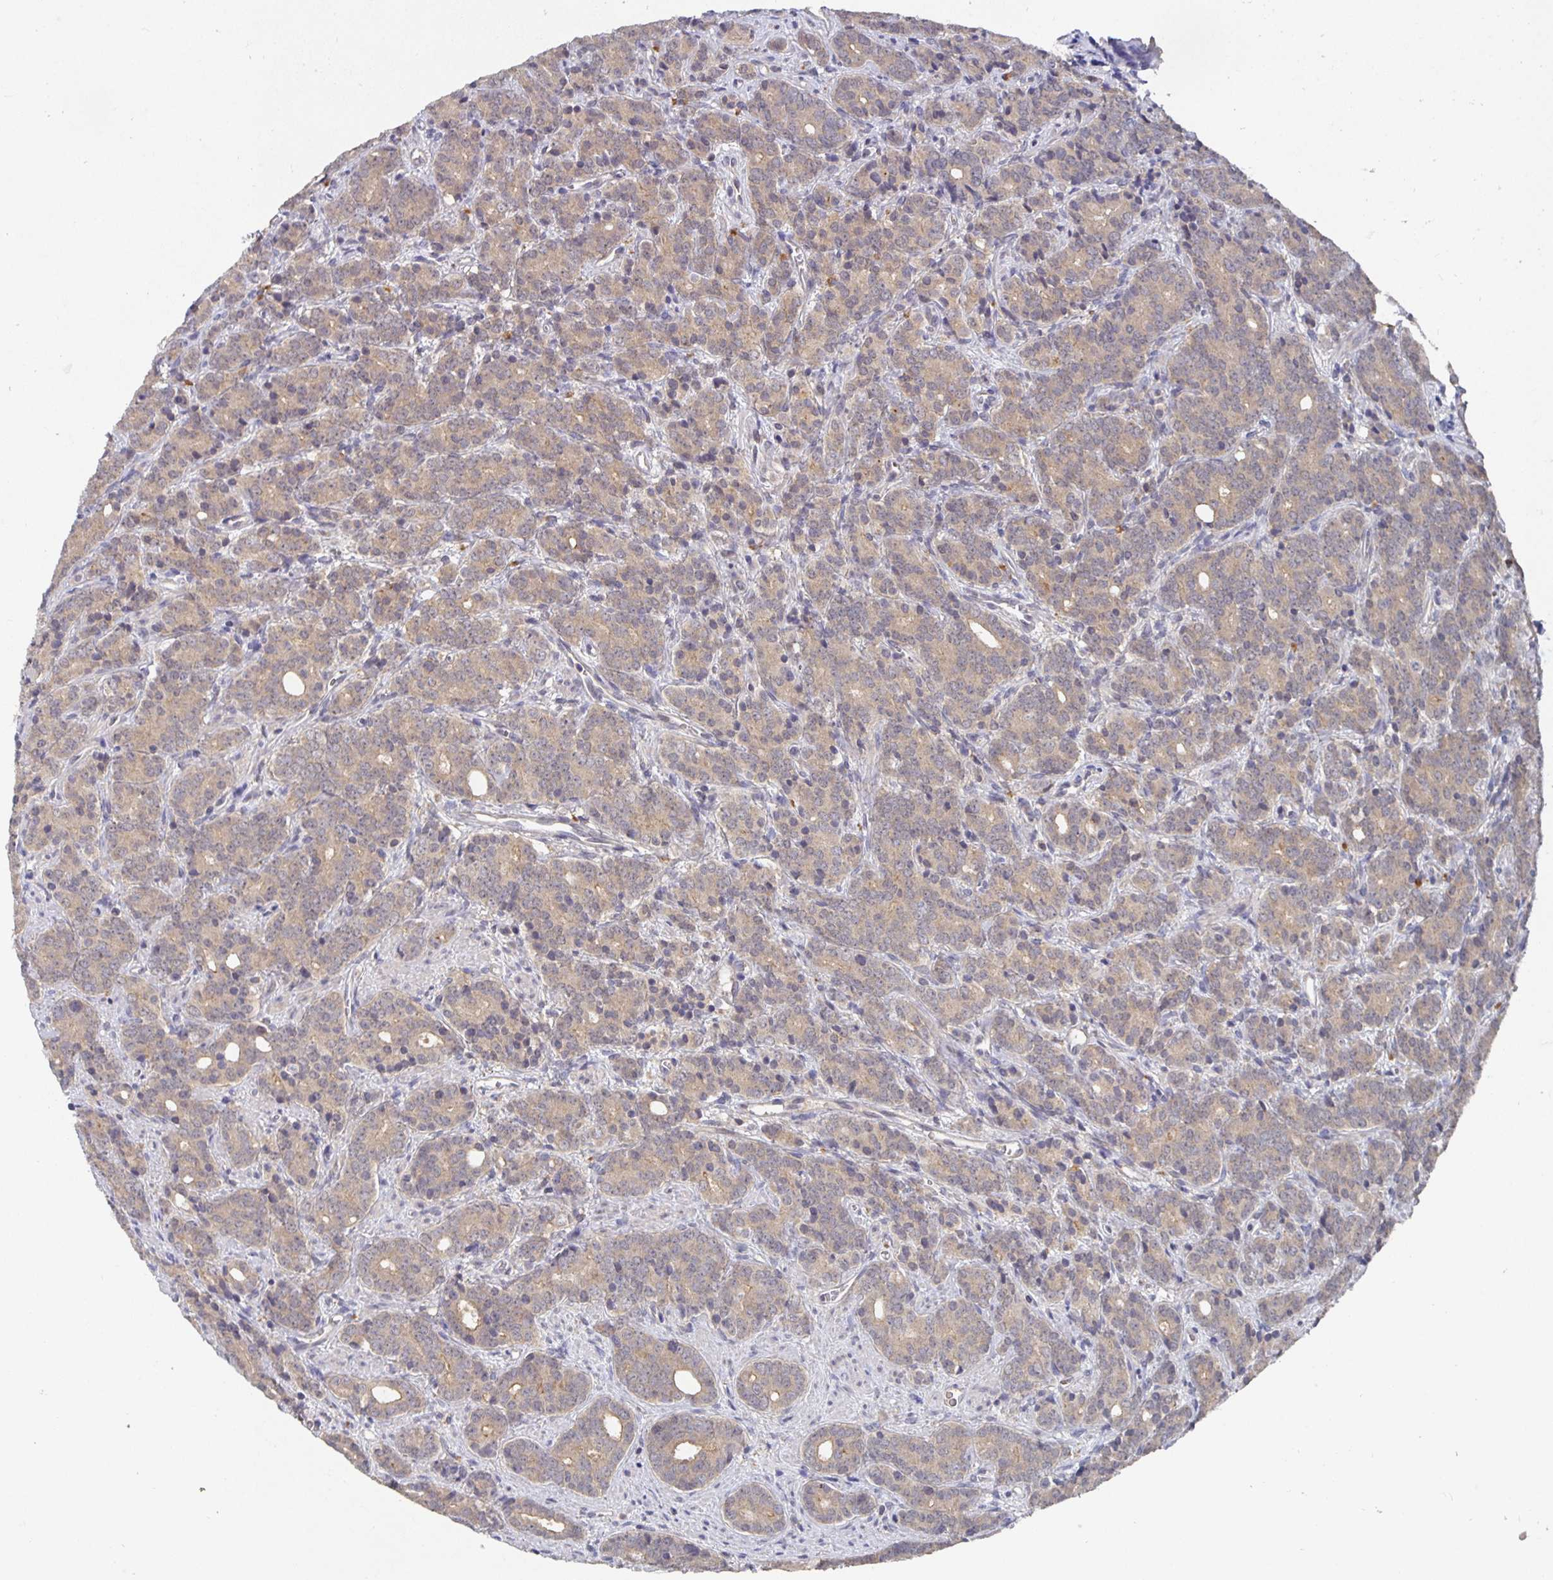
{"staining": {"intensity": "weak", "quantity": ">75%", "location": "cytoplasmic/membranous"}, "tissue": "prostate cancer", "cell_type": "Tumor cells", "image_type": "cancer", "snomed": [{"axis": "morphology", "description": "Adenocarcinoma, High grade"}, {"axis": "topography", "description": "Prostate"}], "caption": "Tumor cells show low levels of weak cytoplasmic/membranous positivity in approximately >75% of cells in human high-grade adenocarcinoma (prostate). The staining is performed using DAB (3,3'-diaminobenzidine) brown chromogen to label protein expression. The nuclei are counter-stained blue using hematoxylin.", "gene": "HEPN1", "patient": {"sex": "male", "age": 84}}